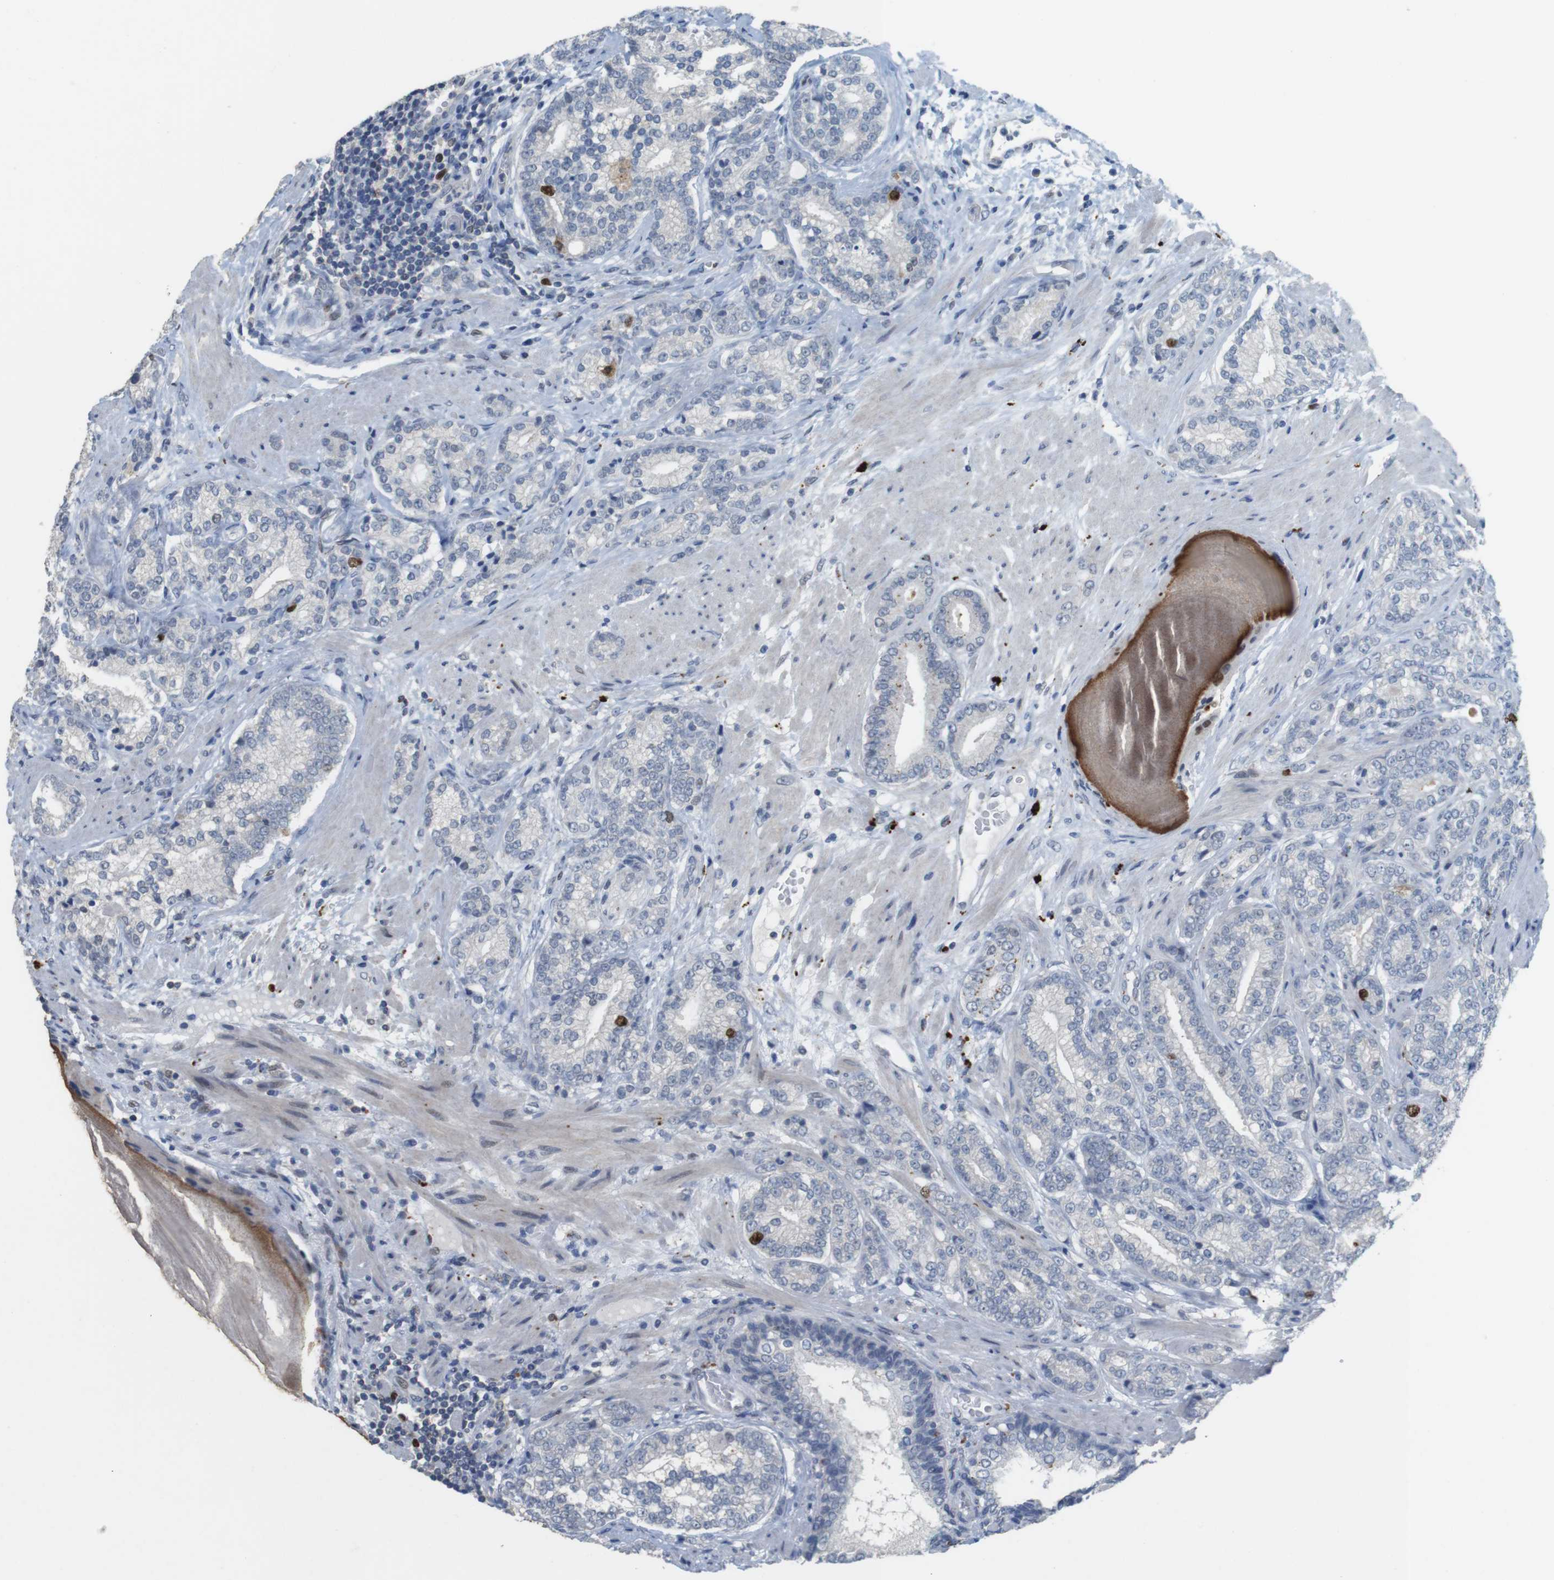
{"staining": {"intensity": "strong", "quantity": "<25%", "location": "nuclear"}, "tissue": "prostate cancer", "cell_type": "Tumor cells", "image_type": "cancer", "snomed": [{"axis": "morphology", "description": "Adenocarcinoma, High grade"}, {"axis": "topography", "description": "Prostate"}], "caption": "Protein expression by immunohistochemistry (IHC) displays strong nuclear staining in approximately <25% of tumor cells in prostate cancer. Nuclei are stained in blue.", "gene": "KPNA2", "patient": {"sex": "male", "age": 61}}